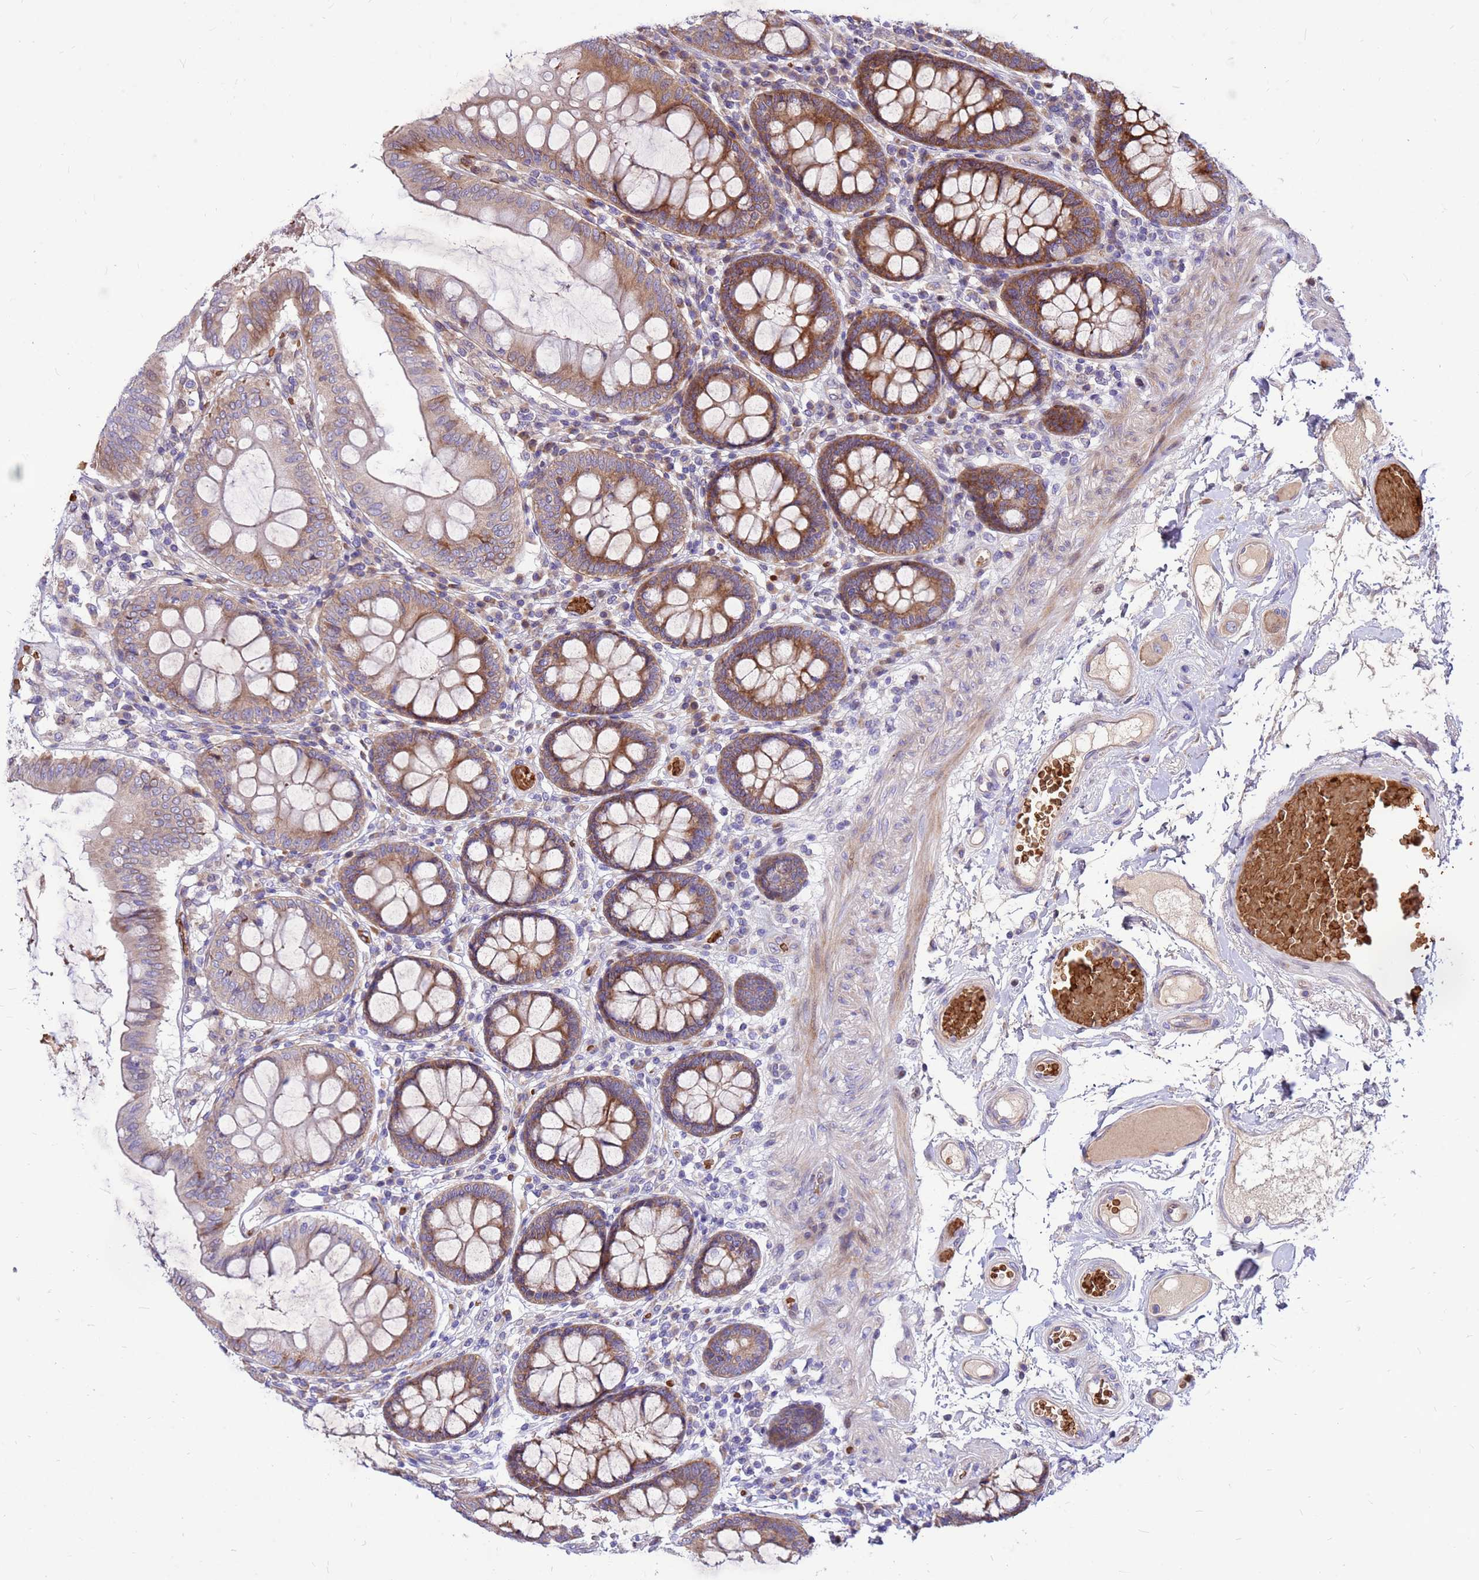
{"staining": {"intensity": "weak", "quantity": "25%-75%", "location": "cytoplasmic/membranous"}, "tissue": "colon", "cell_type": "Endothelial cells", "image_type": "normal", "snomed": [{"axis": "morphology", "description": "Normal tissue, NOS"}, {"axis": "topography", "description": "Colon"}], "caption": "Benign colon was stained to show a protein in brown. There is low levels of weak cytoplasmic/membranous expression in about 25%-75% of endothelial cells. Ihc stains the protein in brown and the nuclei are stained blue.", "gene": "ZNF669", "patient": {"sex": "male", "age": 84}}